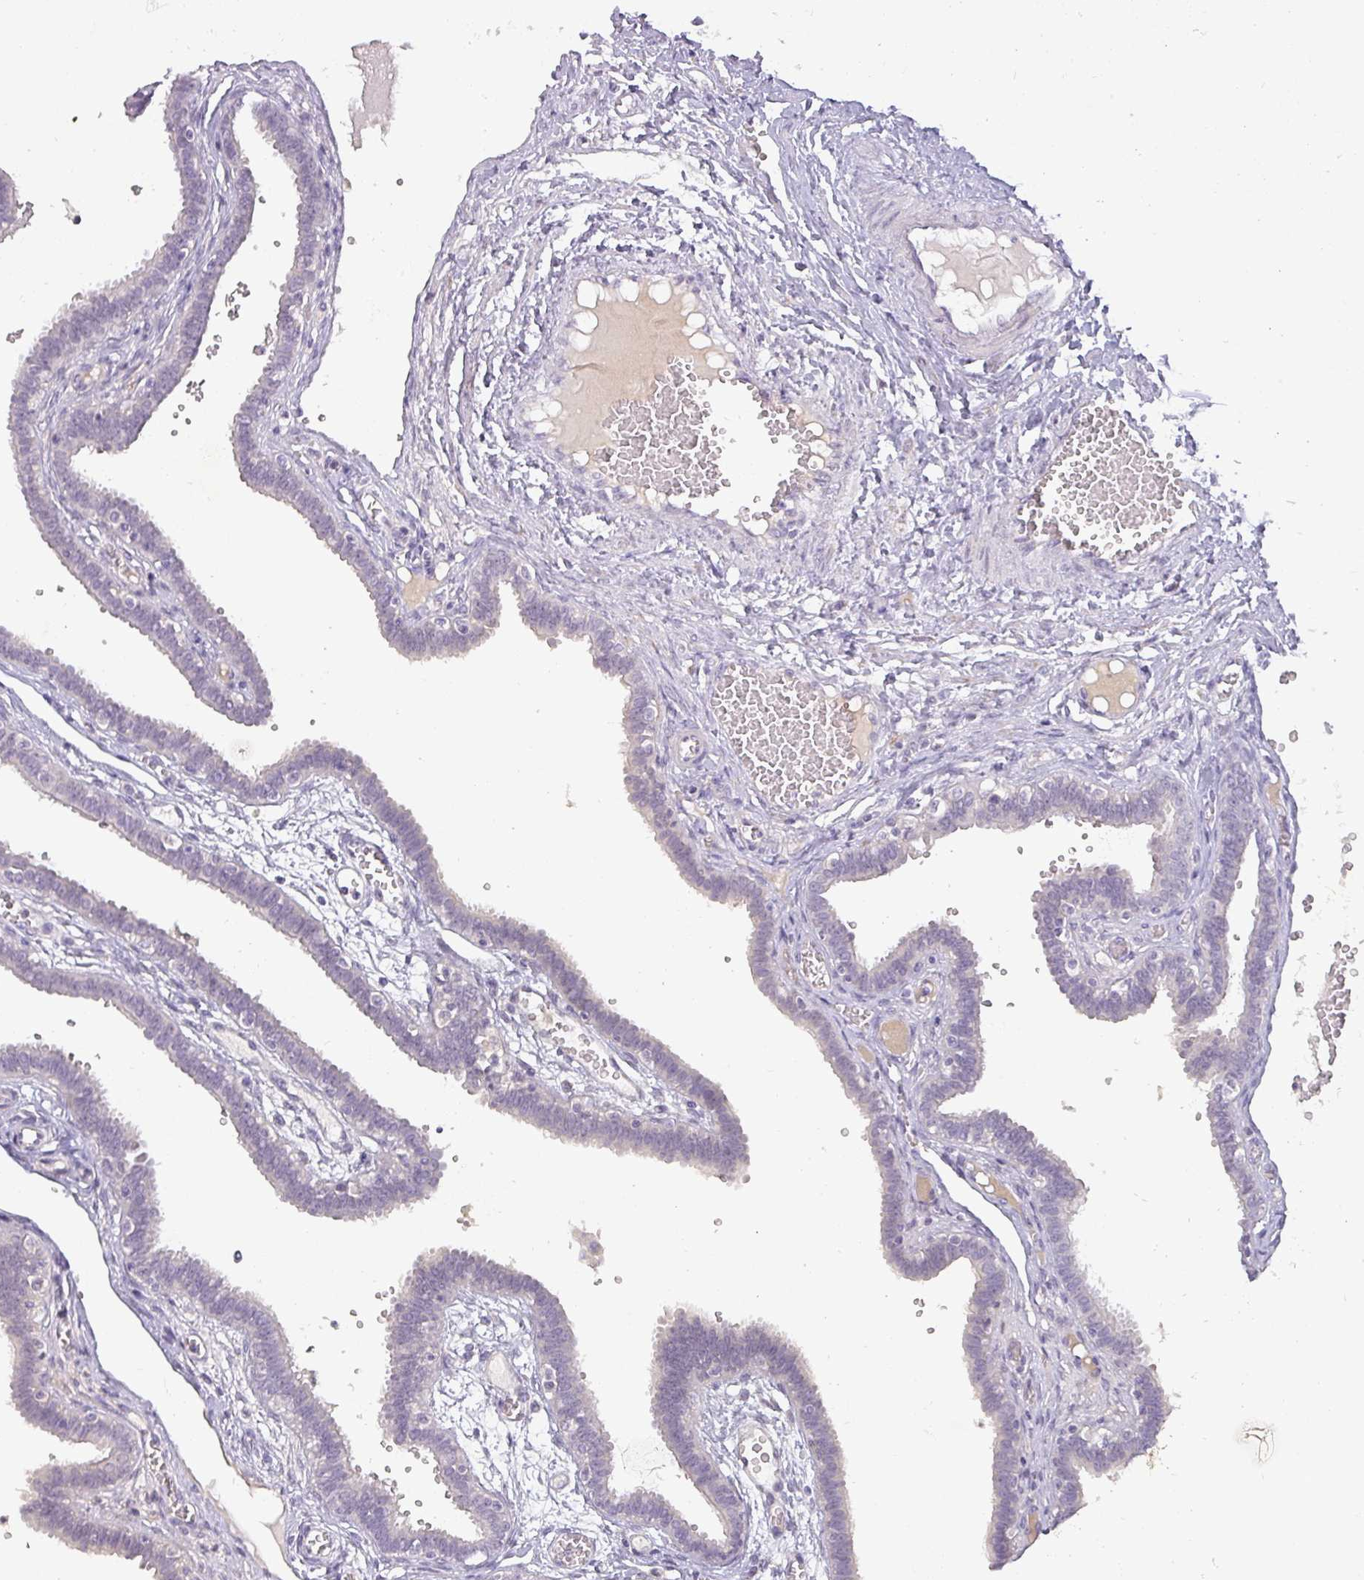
{"staining": {"intensity": "negative", "quantity": "none", "location": "none"}, "tissue": "fallopian tube", "cell_type": "Glandular cells", "image_type": "normal", "snomed": [{"axis": "morphology", "description": "Normal tissue, NOS"}, {"axis": "topography", "description": "Fallopian tube"}, {"axis": "topography", "description": "Placenta"}], "caption": "This image is of benign fallopian tube stained with IHC to label a protein in brown with the nuclei are counter-stained blue. There is no staining in glandular cells.", "gene": "DRD5", "patient": {"sex": "female", "age": 32}}